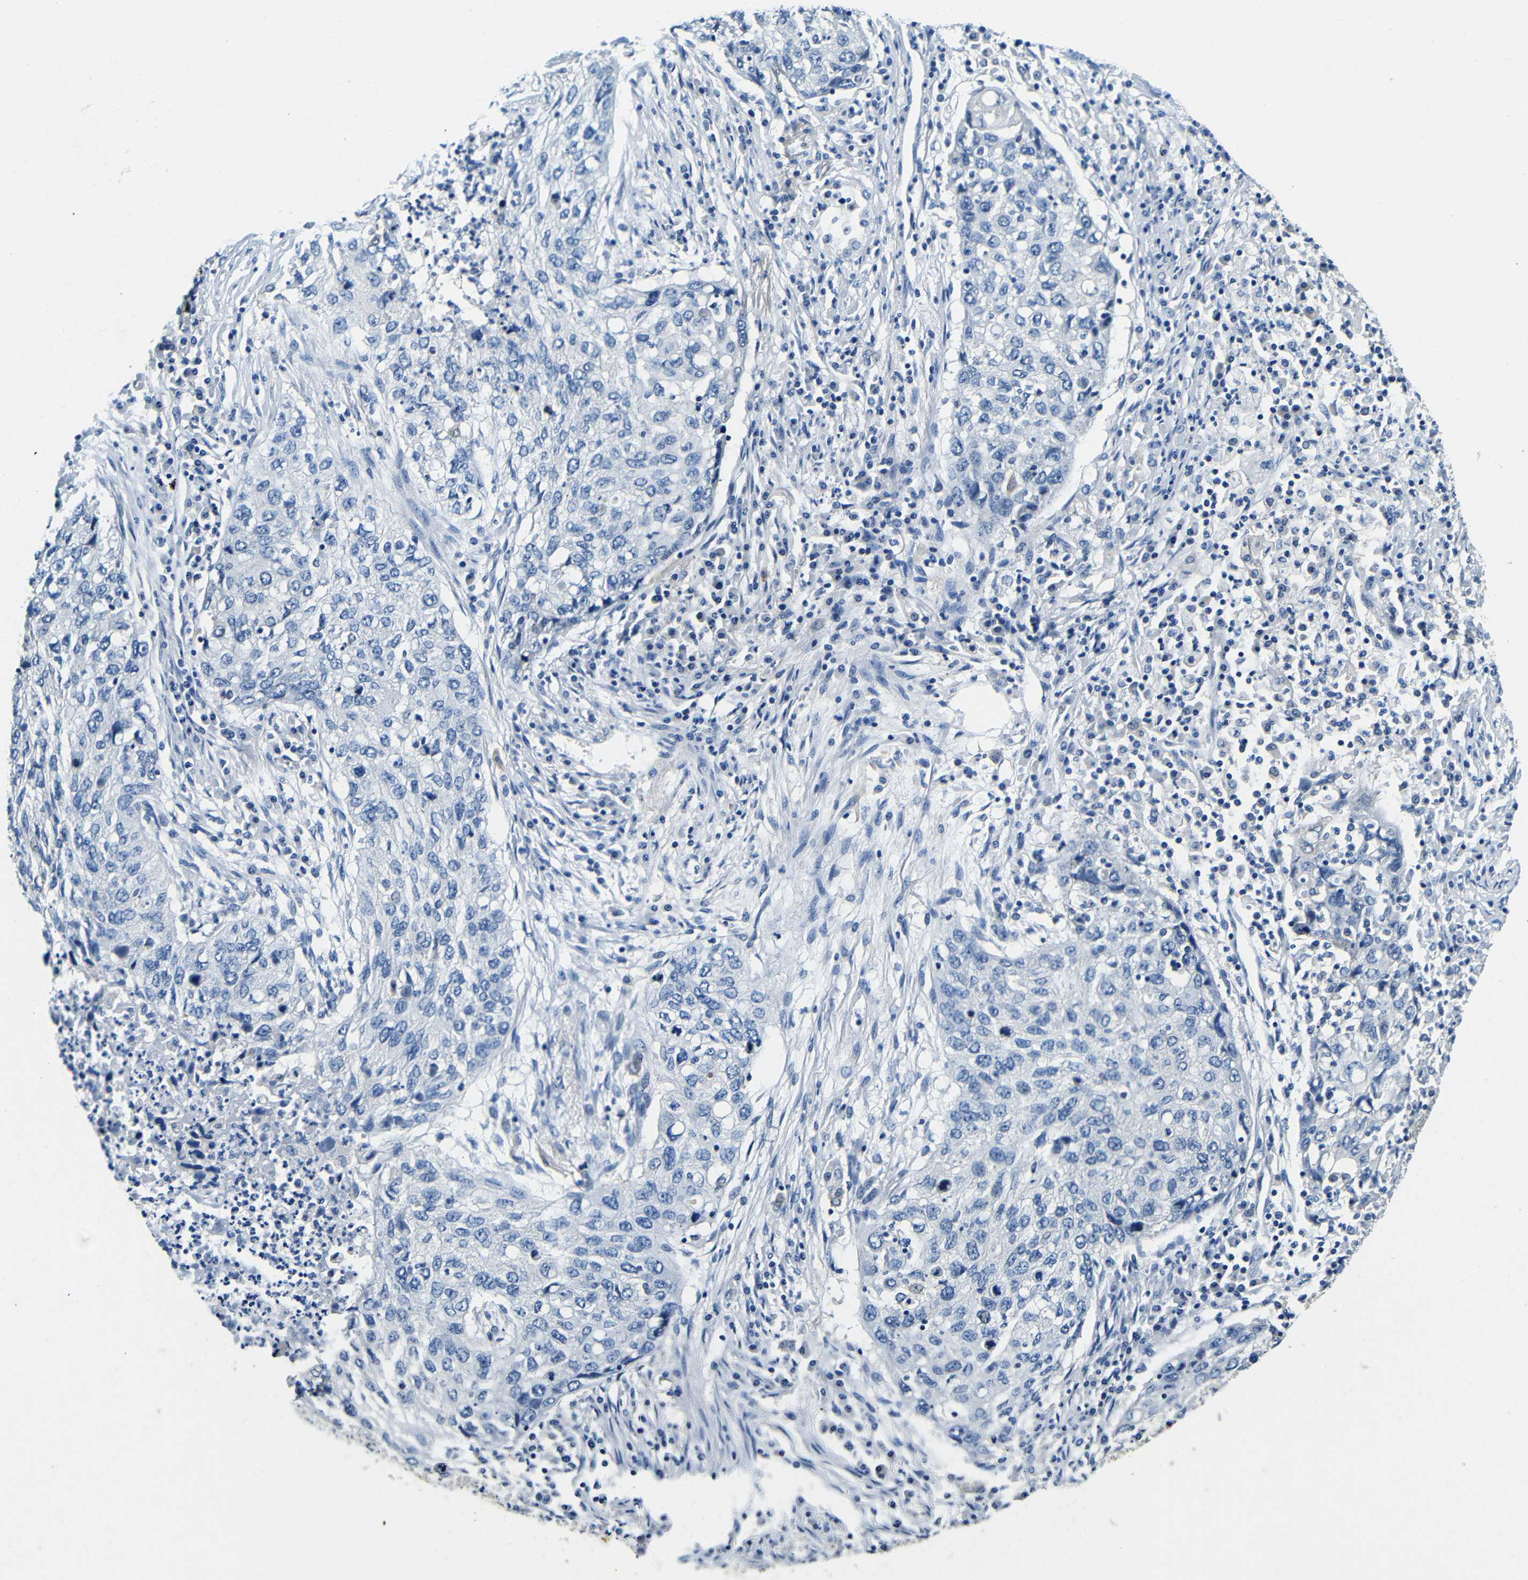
{"staining": {"intensity": "negative", "quantity": "none", "location": "none"}, "tissue": "lung cancer", "cell_type": "Tumor cells", "image_type": "cancer", "snomed": [{"axis": "morphology", "description": "Squamous cell carcinoma, NOS"}, {"axis": "topography", "description": "Lung"}], "caption": "A photomicrograph of human squamous cell carcinoma (lung) is negative for staining in tumor cells.", "gene": "FMO5", "patient": {"sex": "female", "age": 63}}